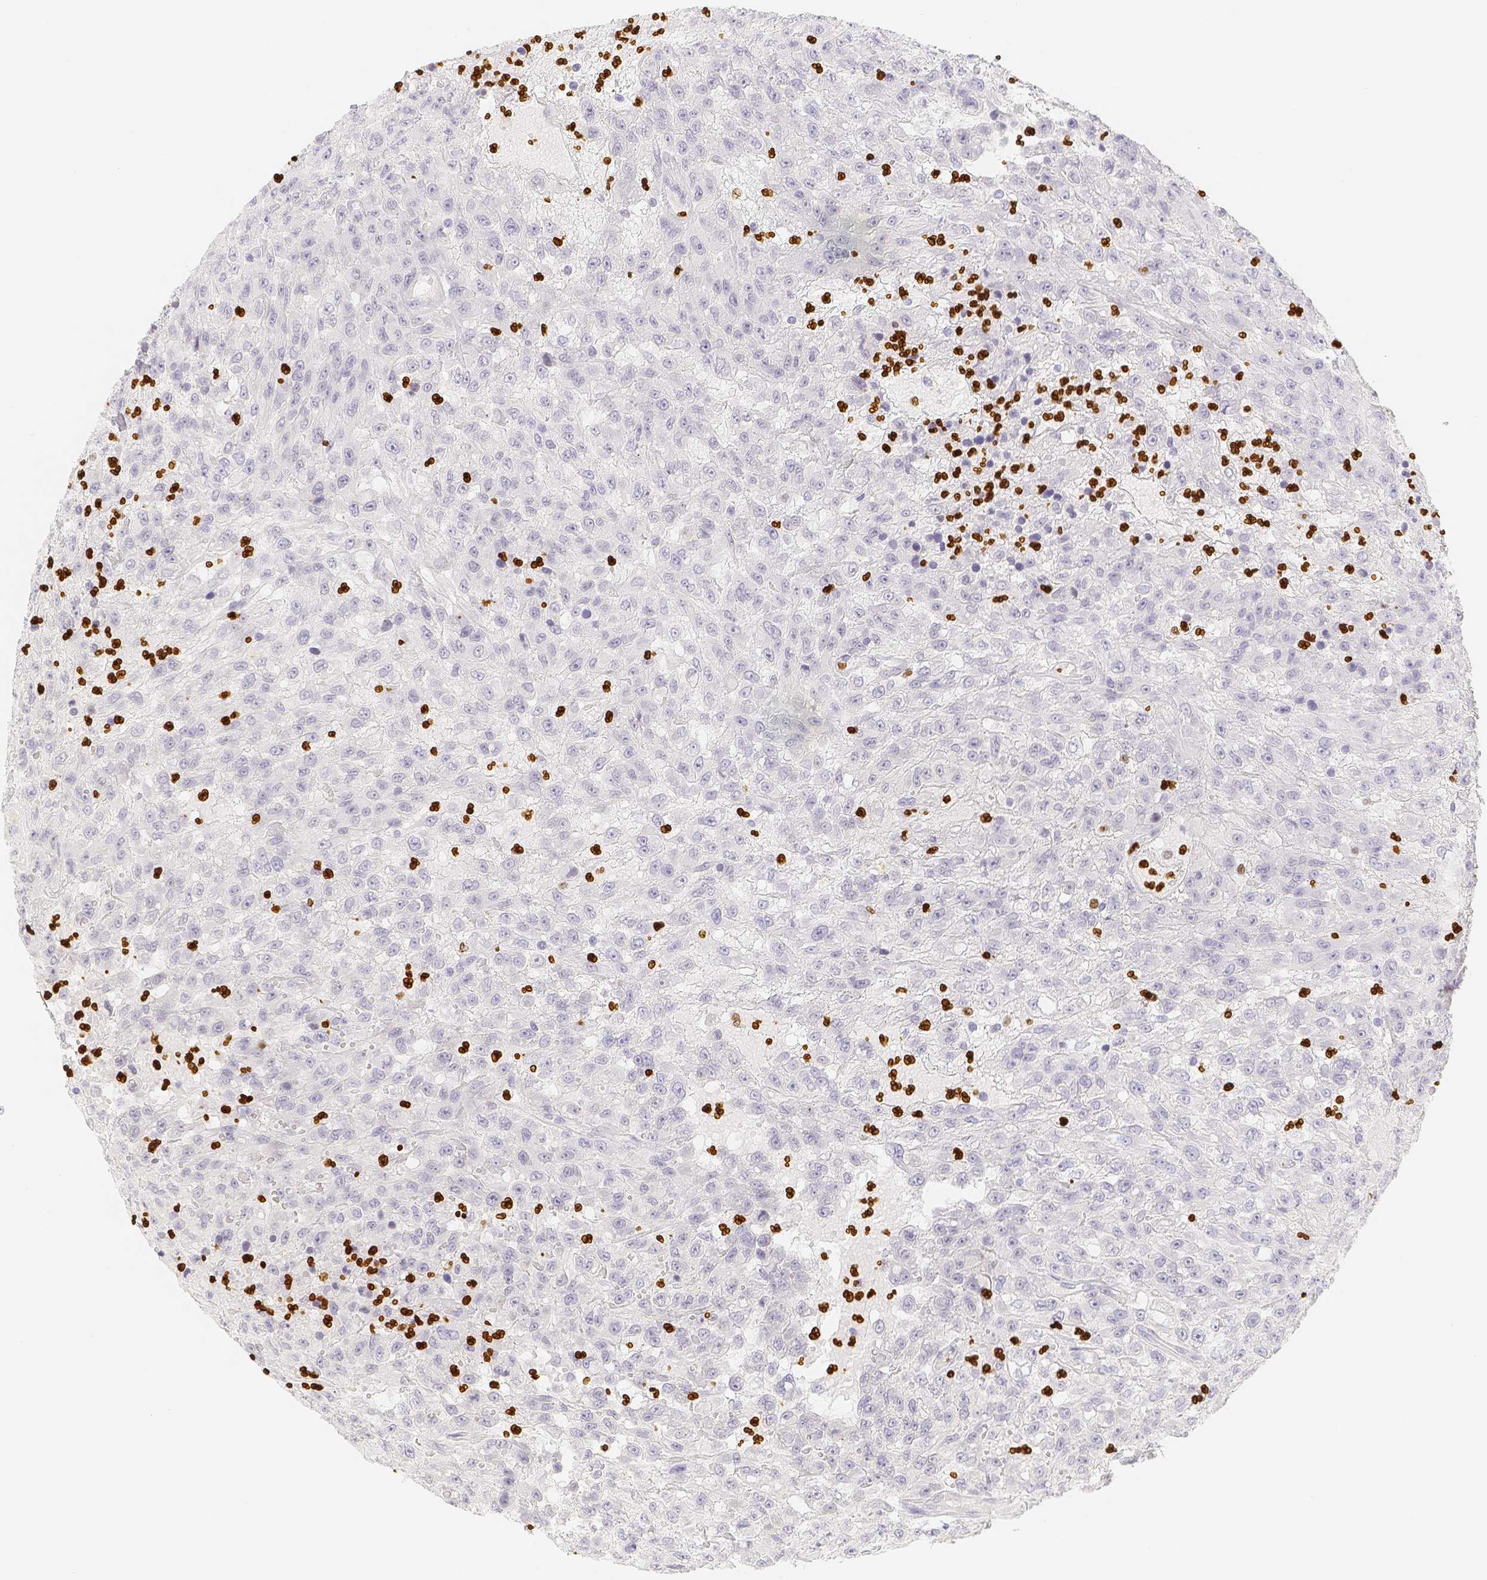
{"staining": {"intensity": "negative", "quantity": "none", "location": "none"}, "tissue": "urothelial cancer", "cell_type": "Tumor cells", "image_type": "cancer", "snomed": [{"axis": "morphology", "description": "Urothelial carcinoma, High grade"}, {"axis": "topography", "description": "Urinary bladder"}], "caption": "An image of human urothelial cancer is negative for staining in tumor cells.", "gene": "PADI4", "patient": {"sex": "male", "age": 46}}